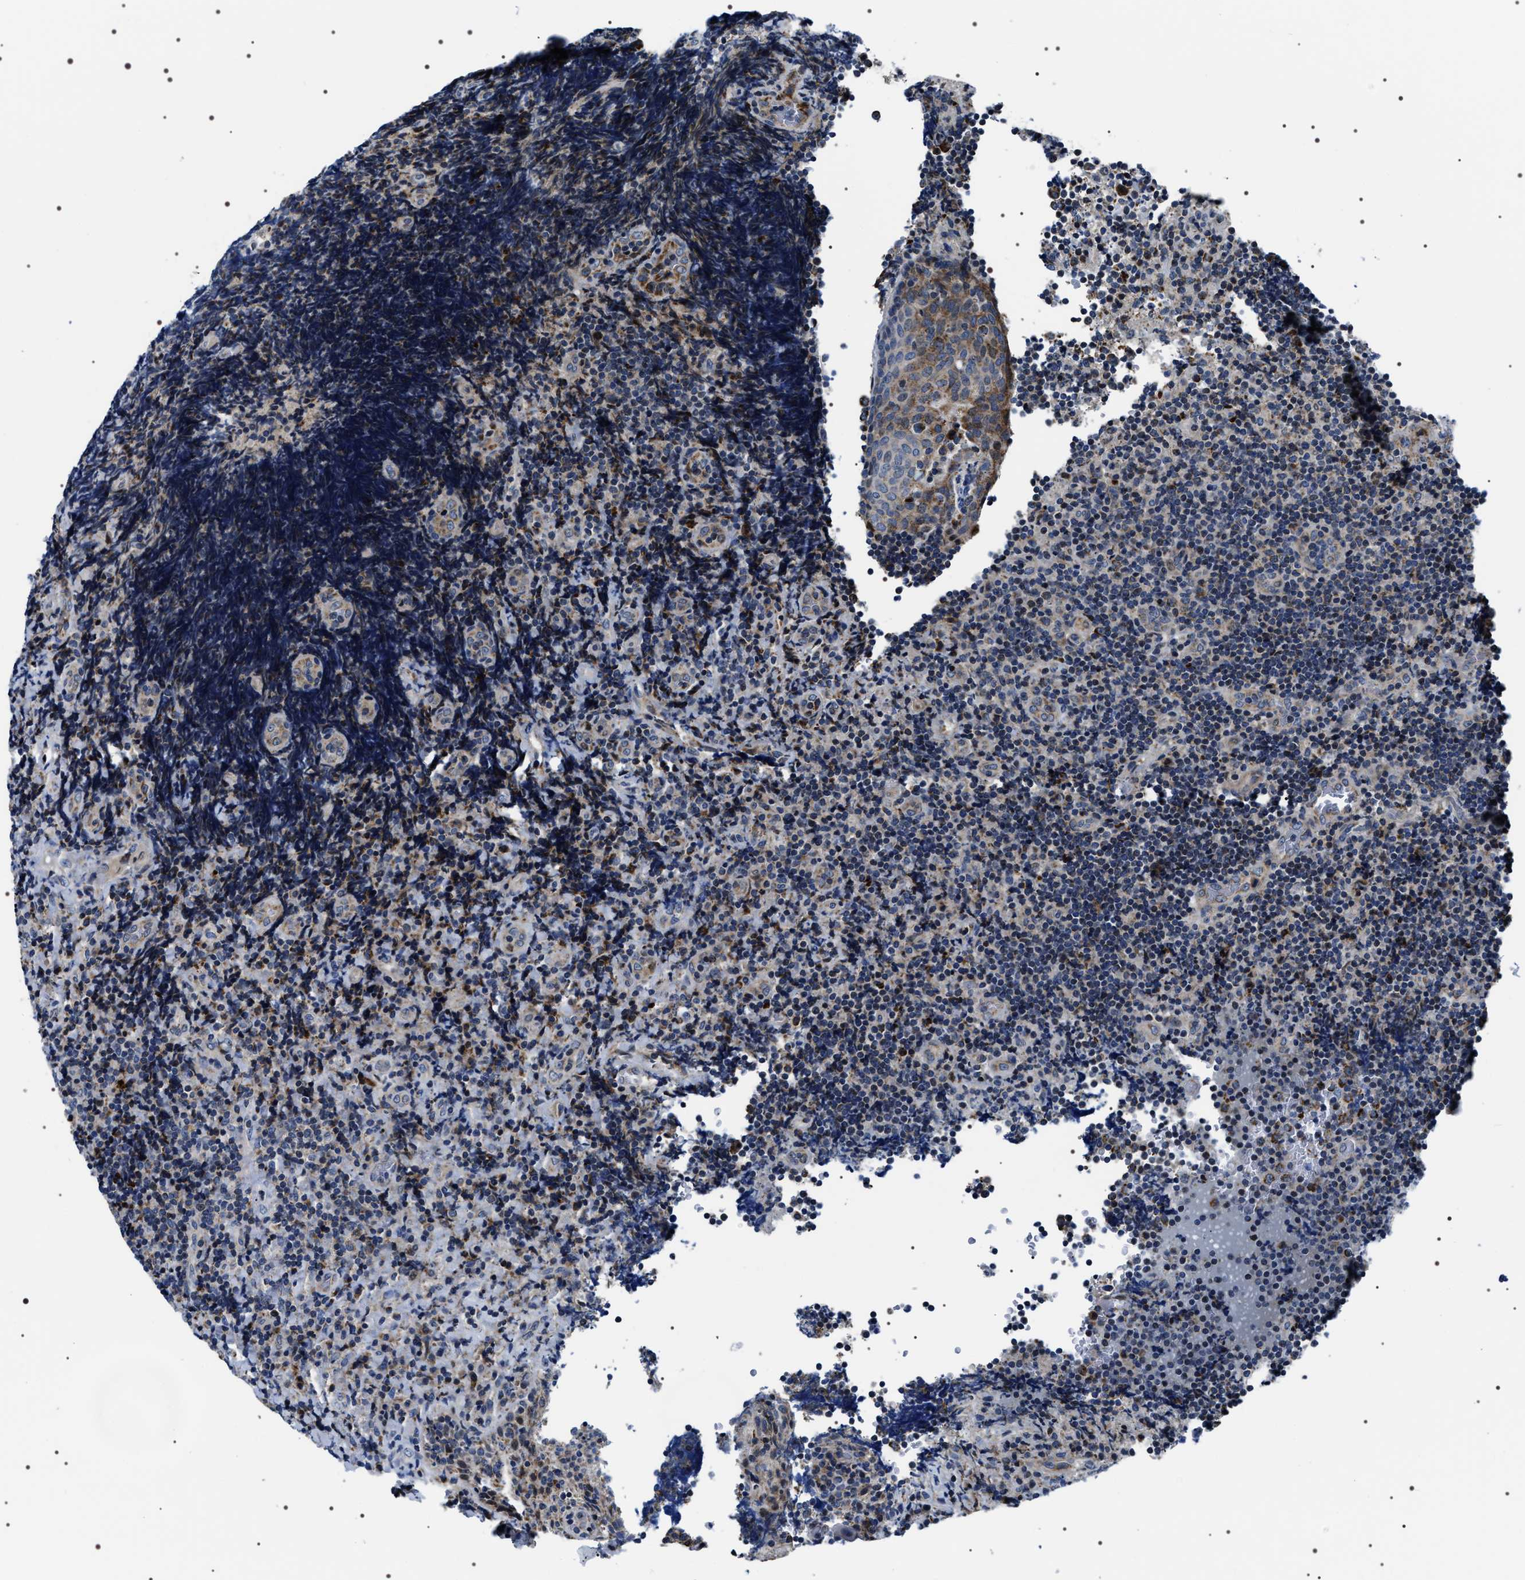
{"staining": {"intensity": "weak", "quantity": "<25%", "location": "cytoplasmic/membranous"}, "tissue": "lymphoma", "cell_type": "Tumor cells", "image_type": "cancer", "snomed": [{"axis": "morphology", "description": "Malignant lymphoma, non-Hodgkin's type, High grade"}, {"axis": "topography", "description": "Tonsil"}], "caption": "DAB immunohistochemical staining of human lymphoma demonstrates no significant staining in tumor cells.", "gene": "NTMT1", "patient": {"sex": "female", "age": 36}}